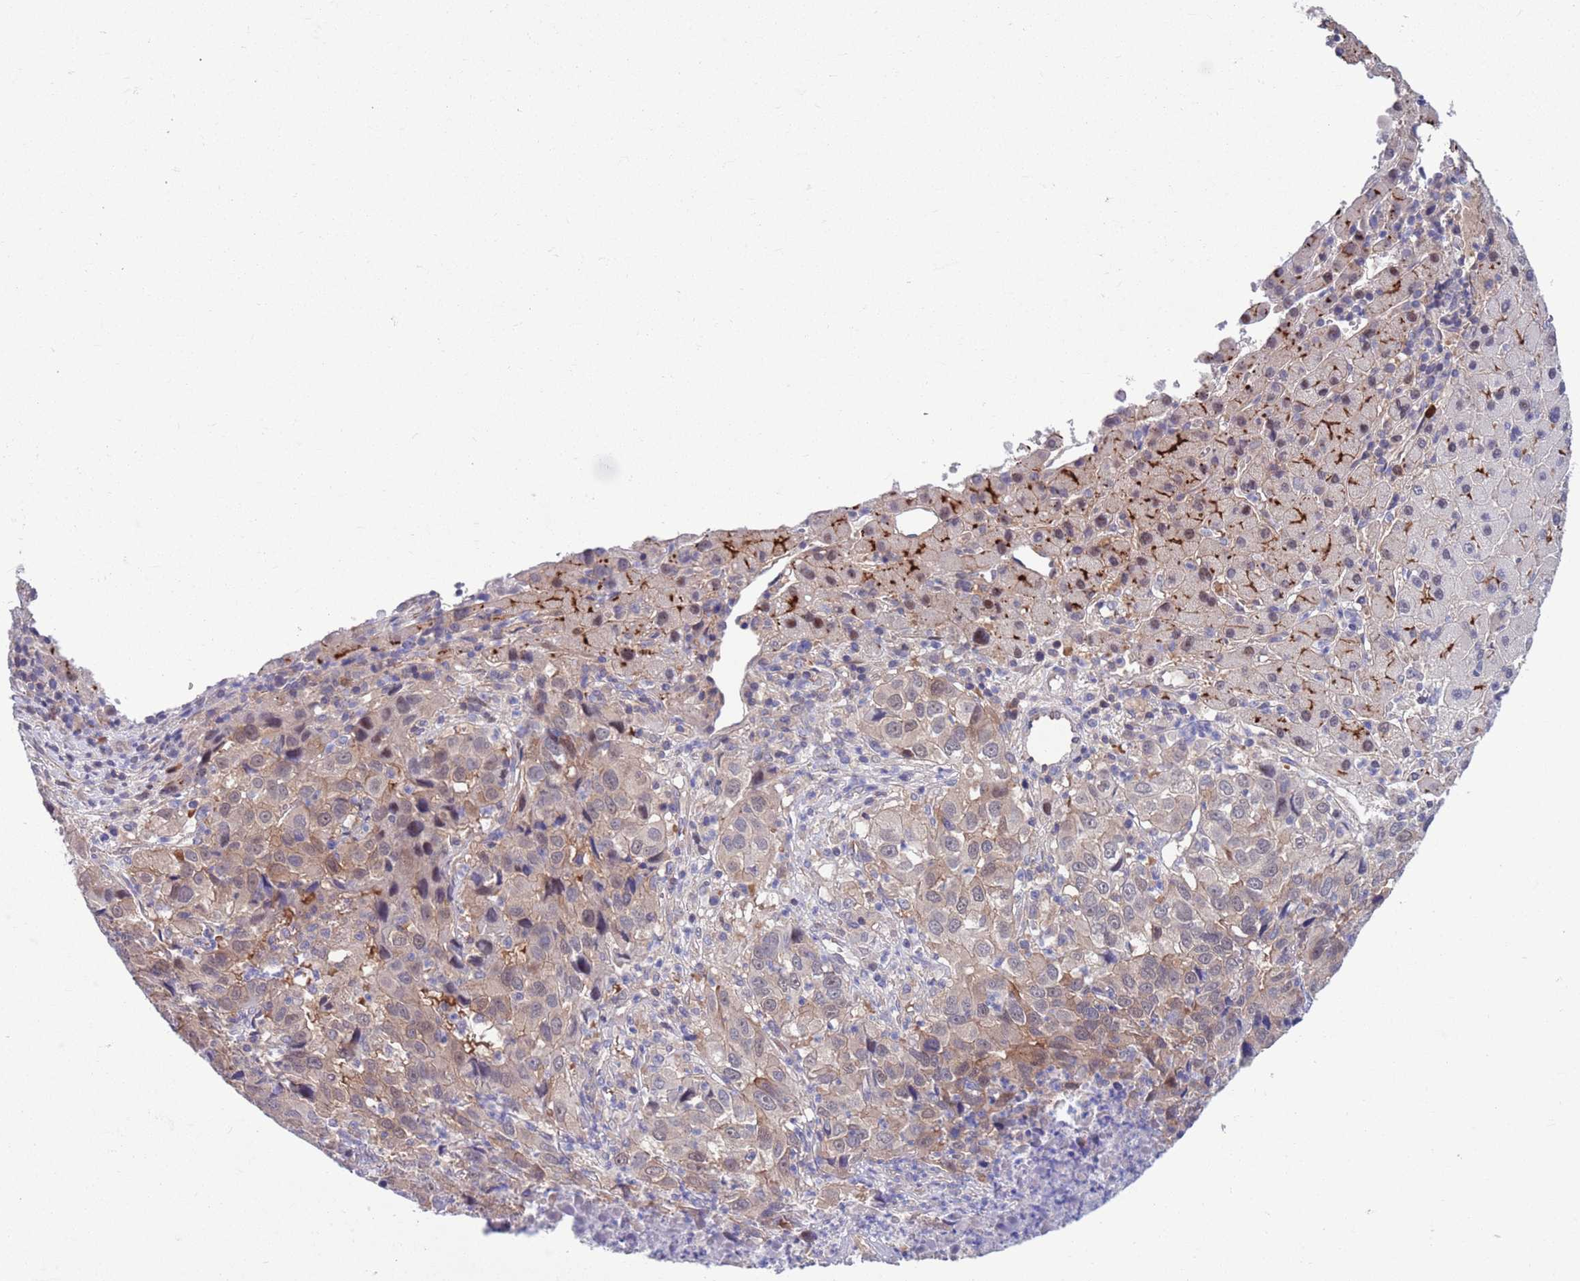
{"staining": {"intensity": "weak", "quantity": "25%-75%", "location": "cytoplasmic/membranous"}, "tissue": "liver cancer", "cell_type": "Tumor cells", "image_type": "cancer", "snomed": [{"axis": "morphology", "description": "Carcinoma, Hepatocellular, NOS"}, {"axis": "topography", "description": "Liver"}], "caption": "Tumor cells reveal low levels of weak cytoplasmic/membranous expression in approximately 25%-75% of cells in human hepatocellular carcinoma (liver).", "gene": "KLHL29", "patient": {"sex": "male", "age": 63}}